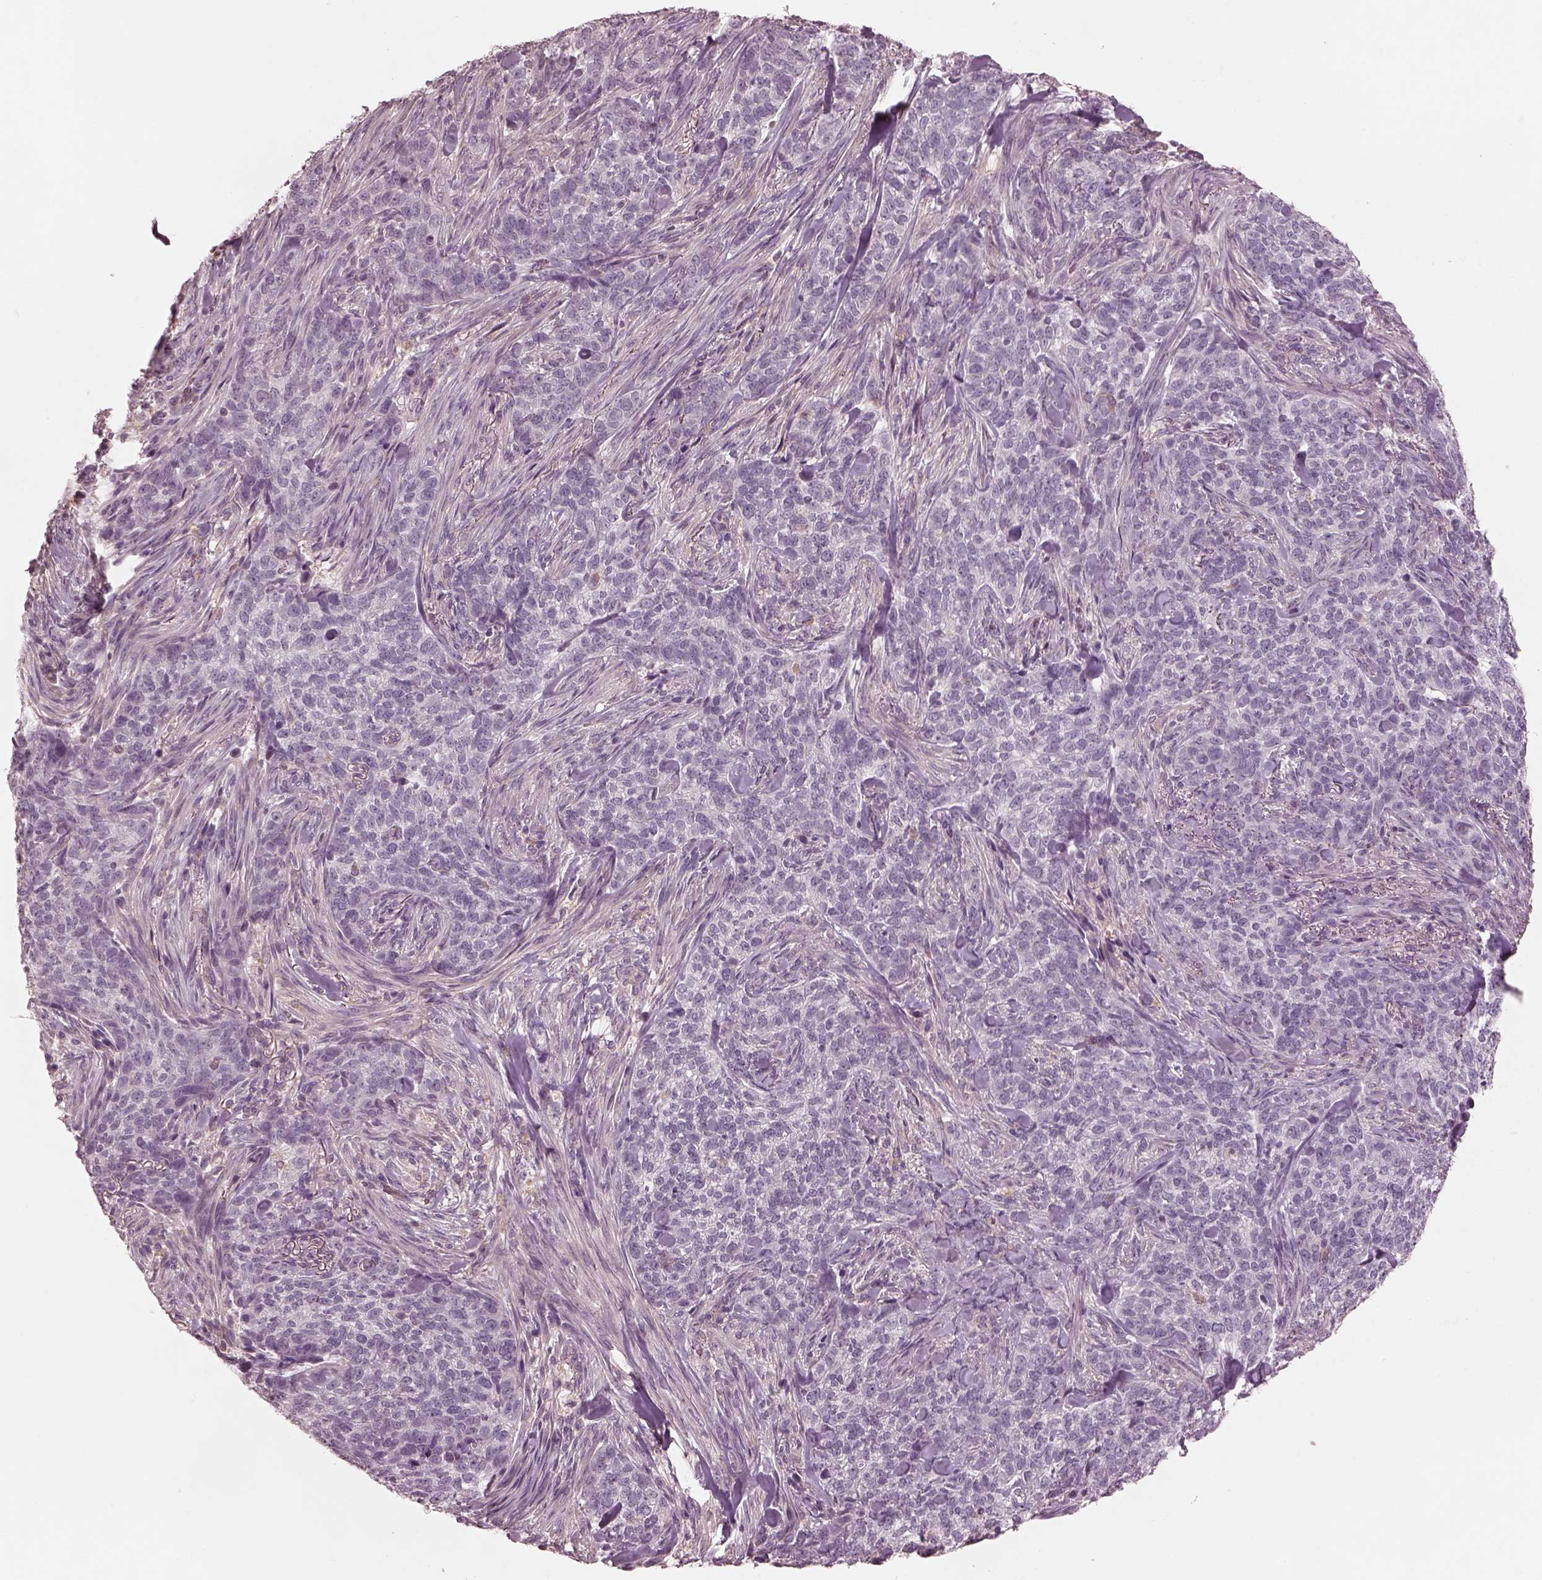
{"staining": {"intensity": "negative", "quantity": "none", "location": "none"}, "tissue": "skin cancer", "cell_type": "Tumor cells", "image_type": "cancer", "snomed": [{"axis": "morphology", "description": "Basal cell carcinoma"}, {"axis": "topography", "description": "Skin"}], "caption": "The histopathology image reveals no staining of tumor cells in skin cancer (basal cell carcinoma).", "gene": "PRKACG", "patient": {"sex": "female", "age": 69}}